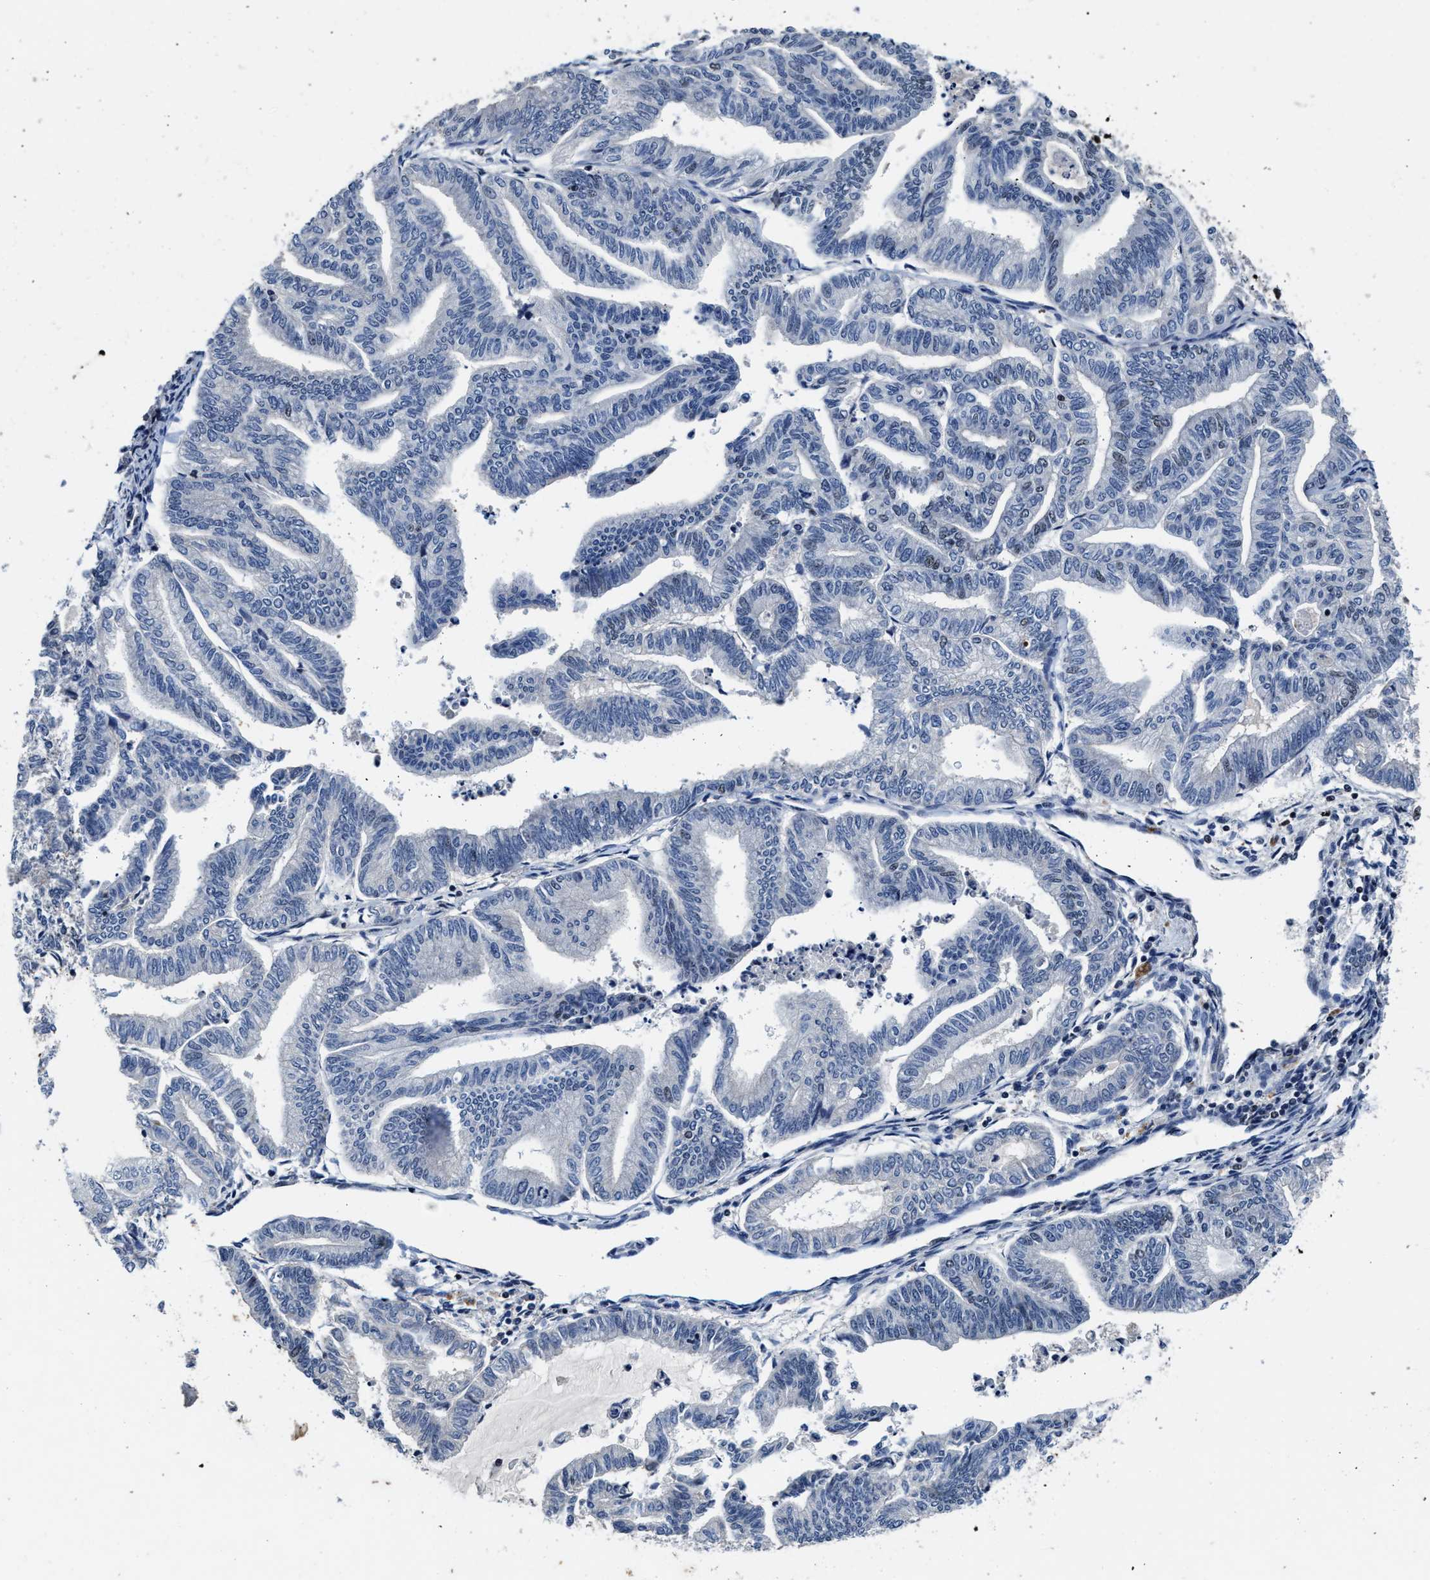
{"staining": {"intensity": "weak", "quantity": "<25%", "location": "nuclear"}, "tissue": "endometrial cancer", "cell_type": "Tumor cells", "image_type": "cancer", "snomed": [{"axis": "morphology", "description": "Adenocarcinoma, NOS"}, {"axis": "topography", "description": "Endometrium"}], "caption": "This photomicrograph is of endometrial cancer (adenocarcinoma) stained with immunohistochemistry (IHC) to label a protein in brown with the nuclei are counter-stained blue. There is no positivity in tumor cells.", "gene": "ZNF233", "patient": {"sex": "female", "age": 79}}